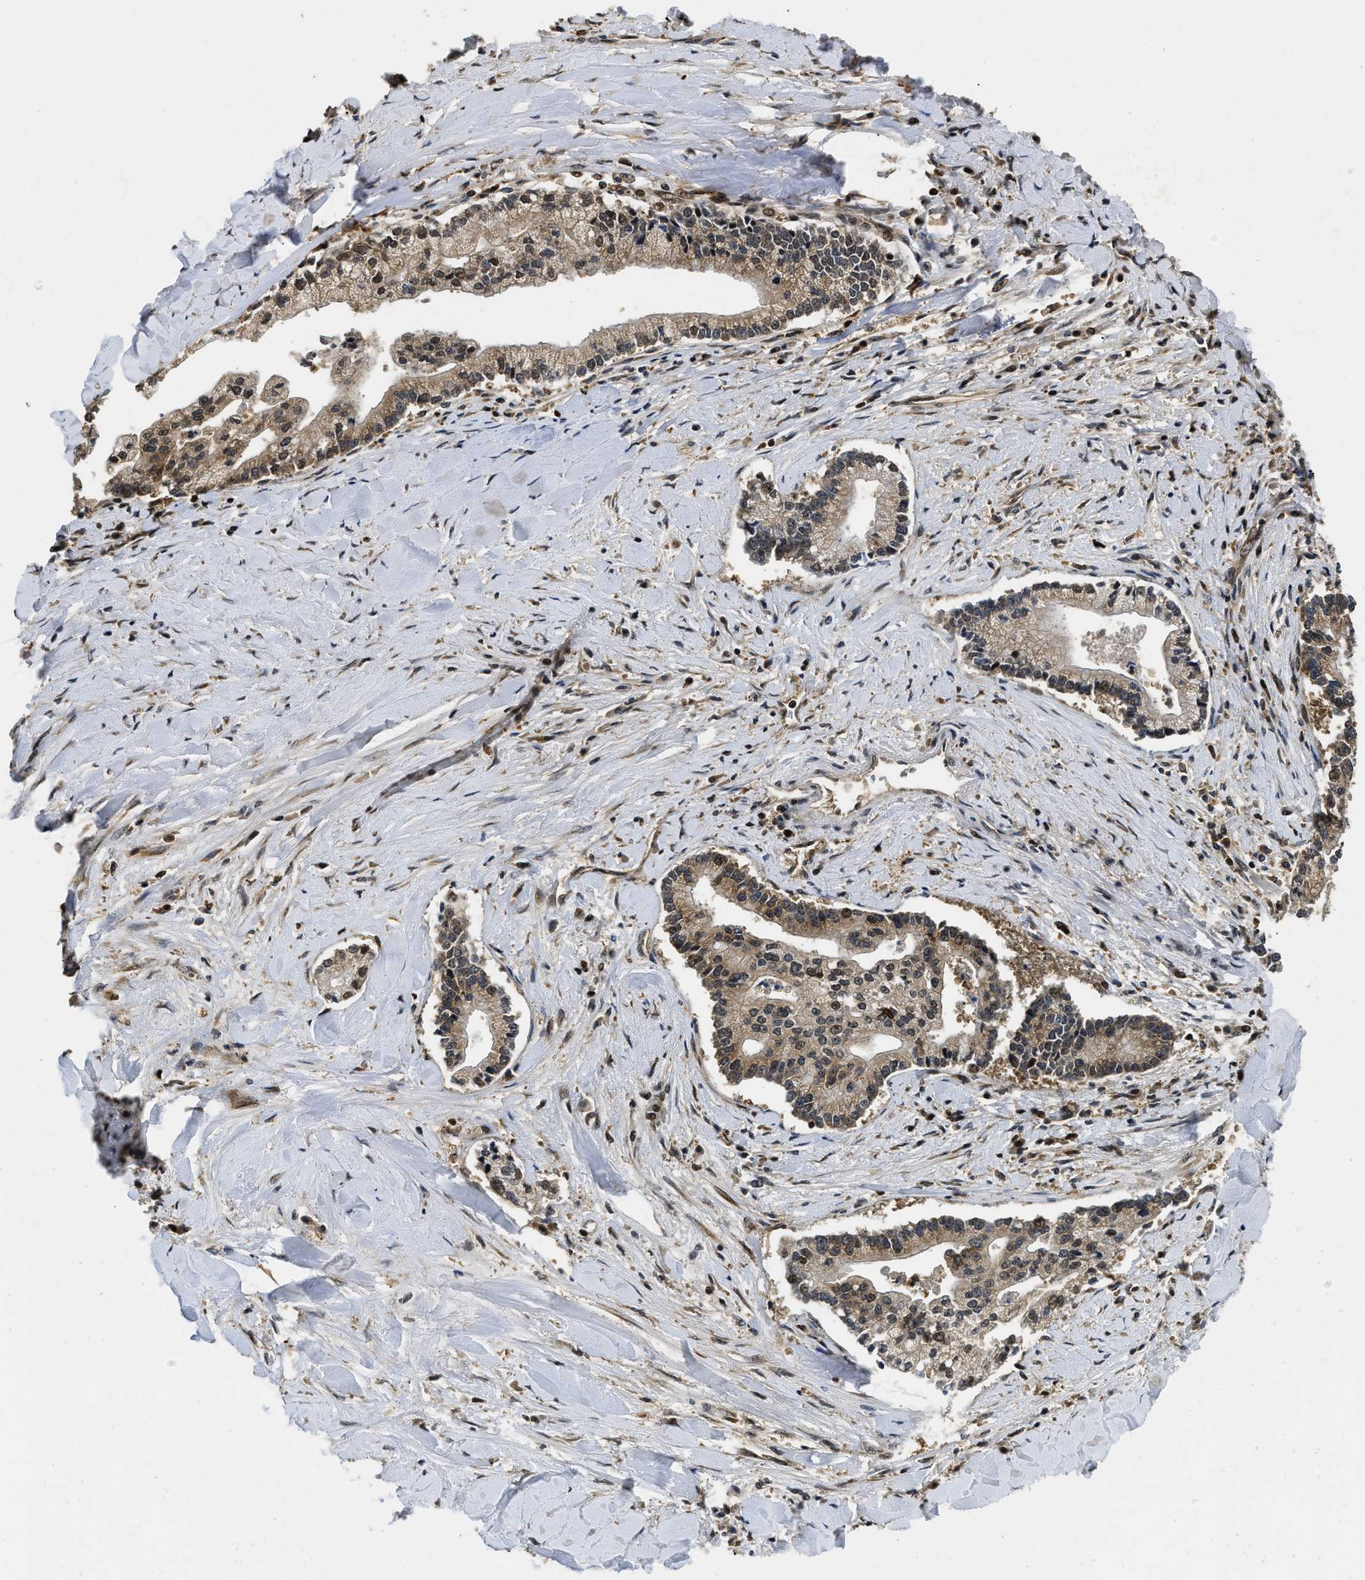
{"staining": {"intensity": "moderate", "quantity": ">75%", "location": "cytoplasmic/membranous,nuclear"}, "tissue": "liver cancer", "cell_type": "Tumor cells", "image_type": "cancer", "snomed": [{"axis": "morphology", "description": "Cholangiocarcinoma"}, {"axis": "topography", "description": "Liver"}], "caption": "The micrograph reveals a brown stain indicating the presence of a protein in the cytoplasmic/membranous and nuclear of tumor cells in cholangiocarcinoma (liver).", "gene": "ADSL", "patient": {"sex": "male", "age": 50}}